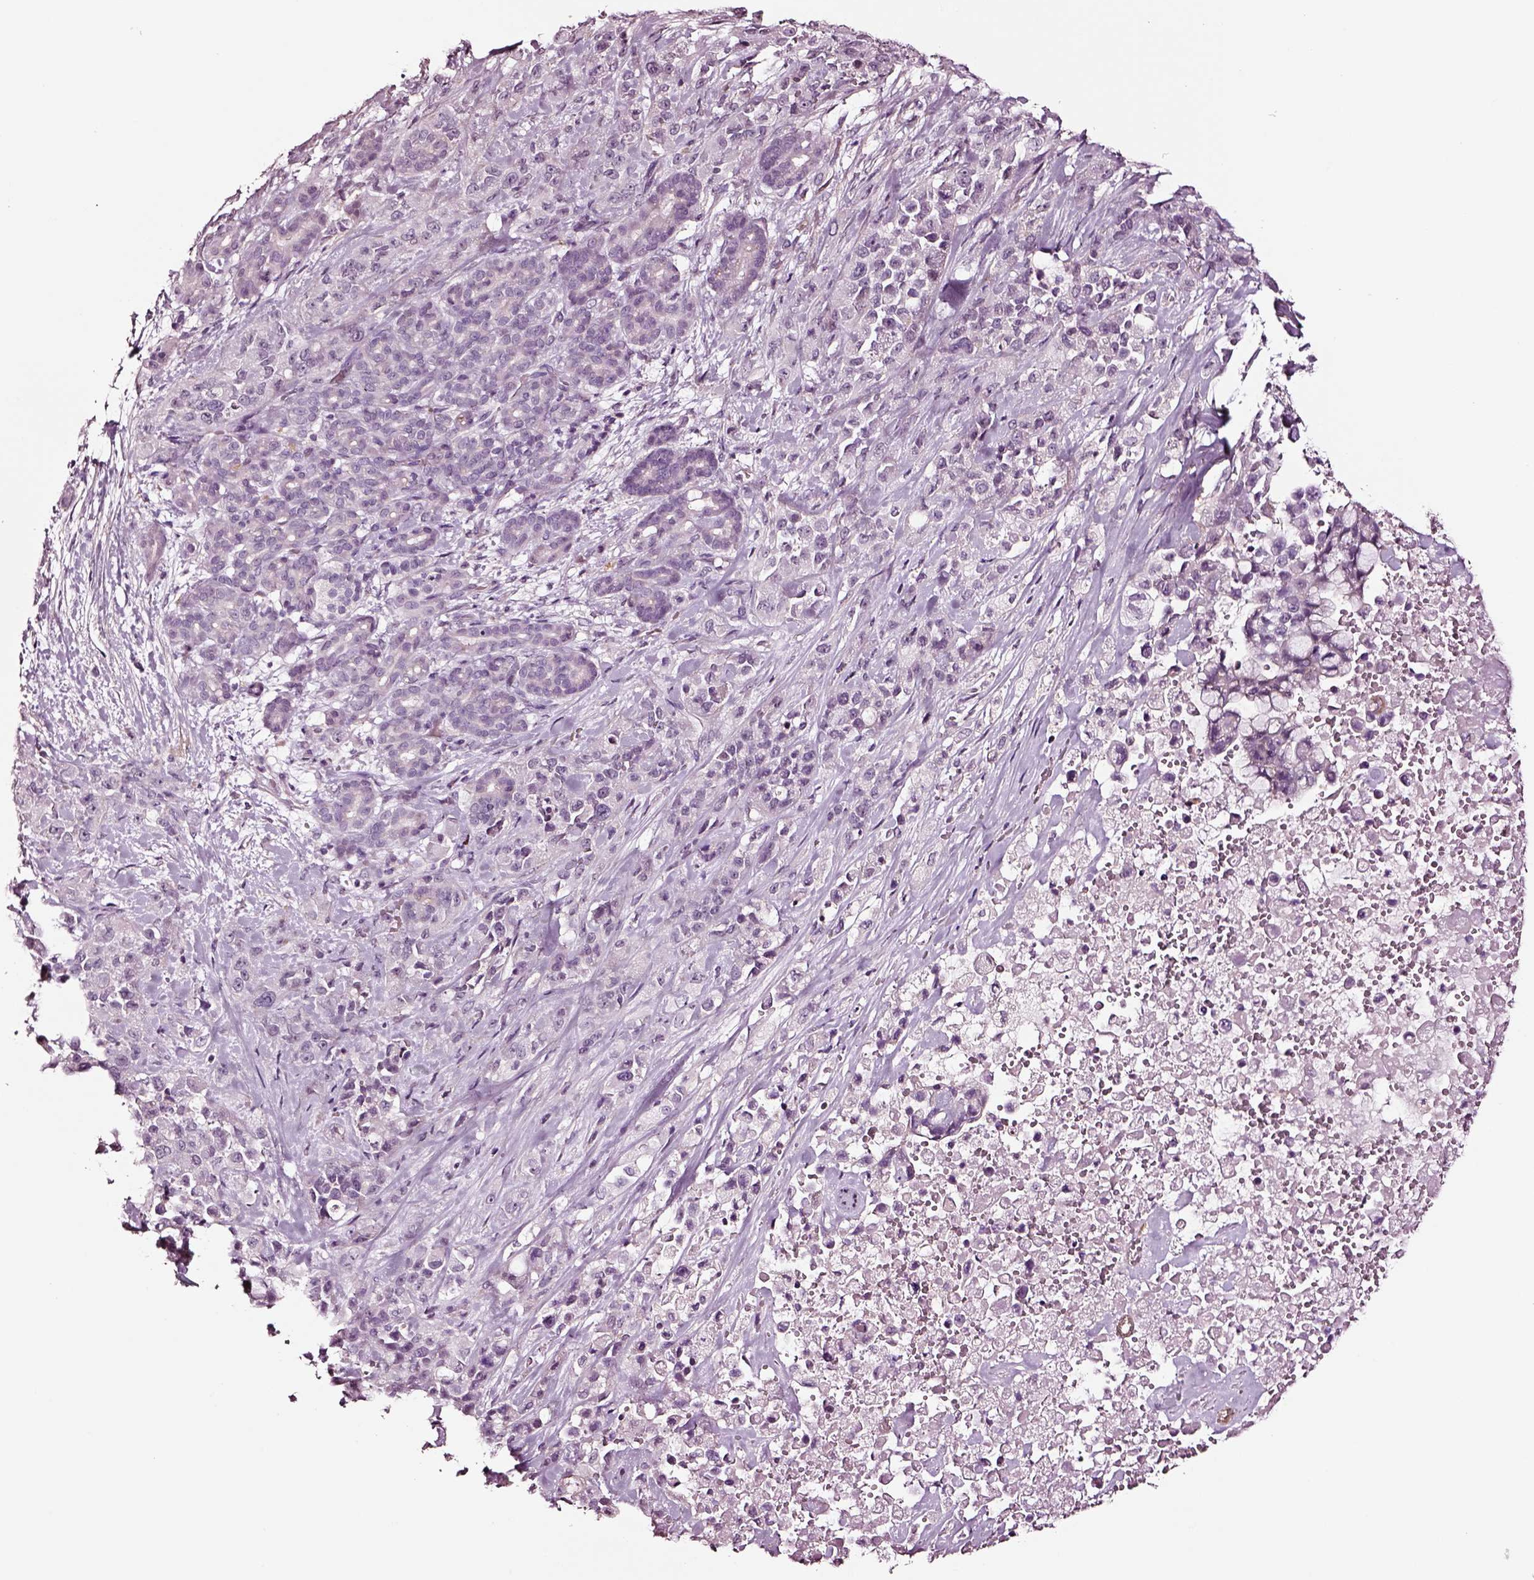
{"staining": {"intensity": "negative", "quantity": "none", "location": "none"}, "tissue": "pancreatic cancer", "cell_type": "Tumor cells", "image_type": "cancer", "snomed": [{"axis": "morphology", "description": "Adenocarcinoma, NOS"}, {"axis": "topography", "description": "Pancreas"}], "caption": "Adenocarcinoma (pancreatic) stained for a protein using immunohistochemistry demonstrates no expression tumor cells.", "gene": "SOX10", "patient": {"sex": "male", "age": 44}}